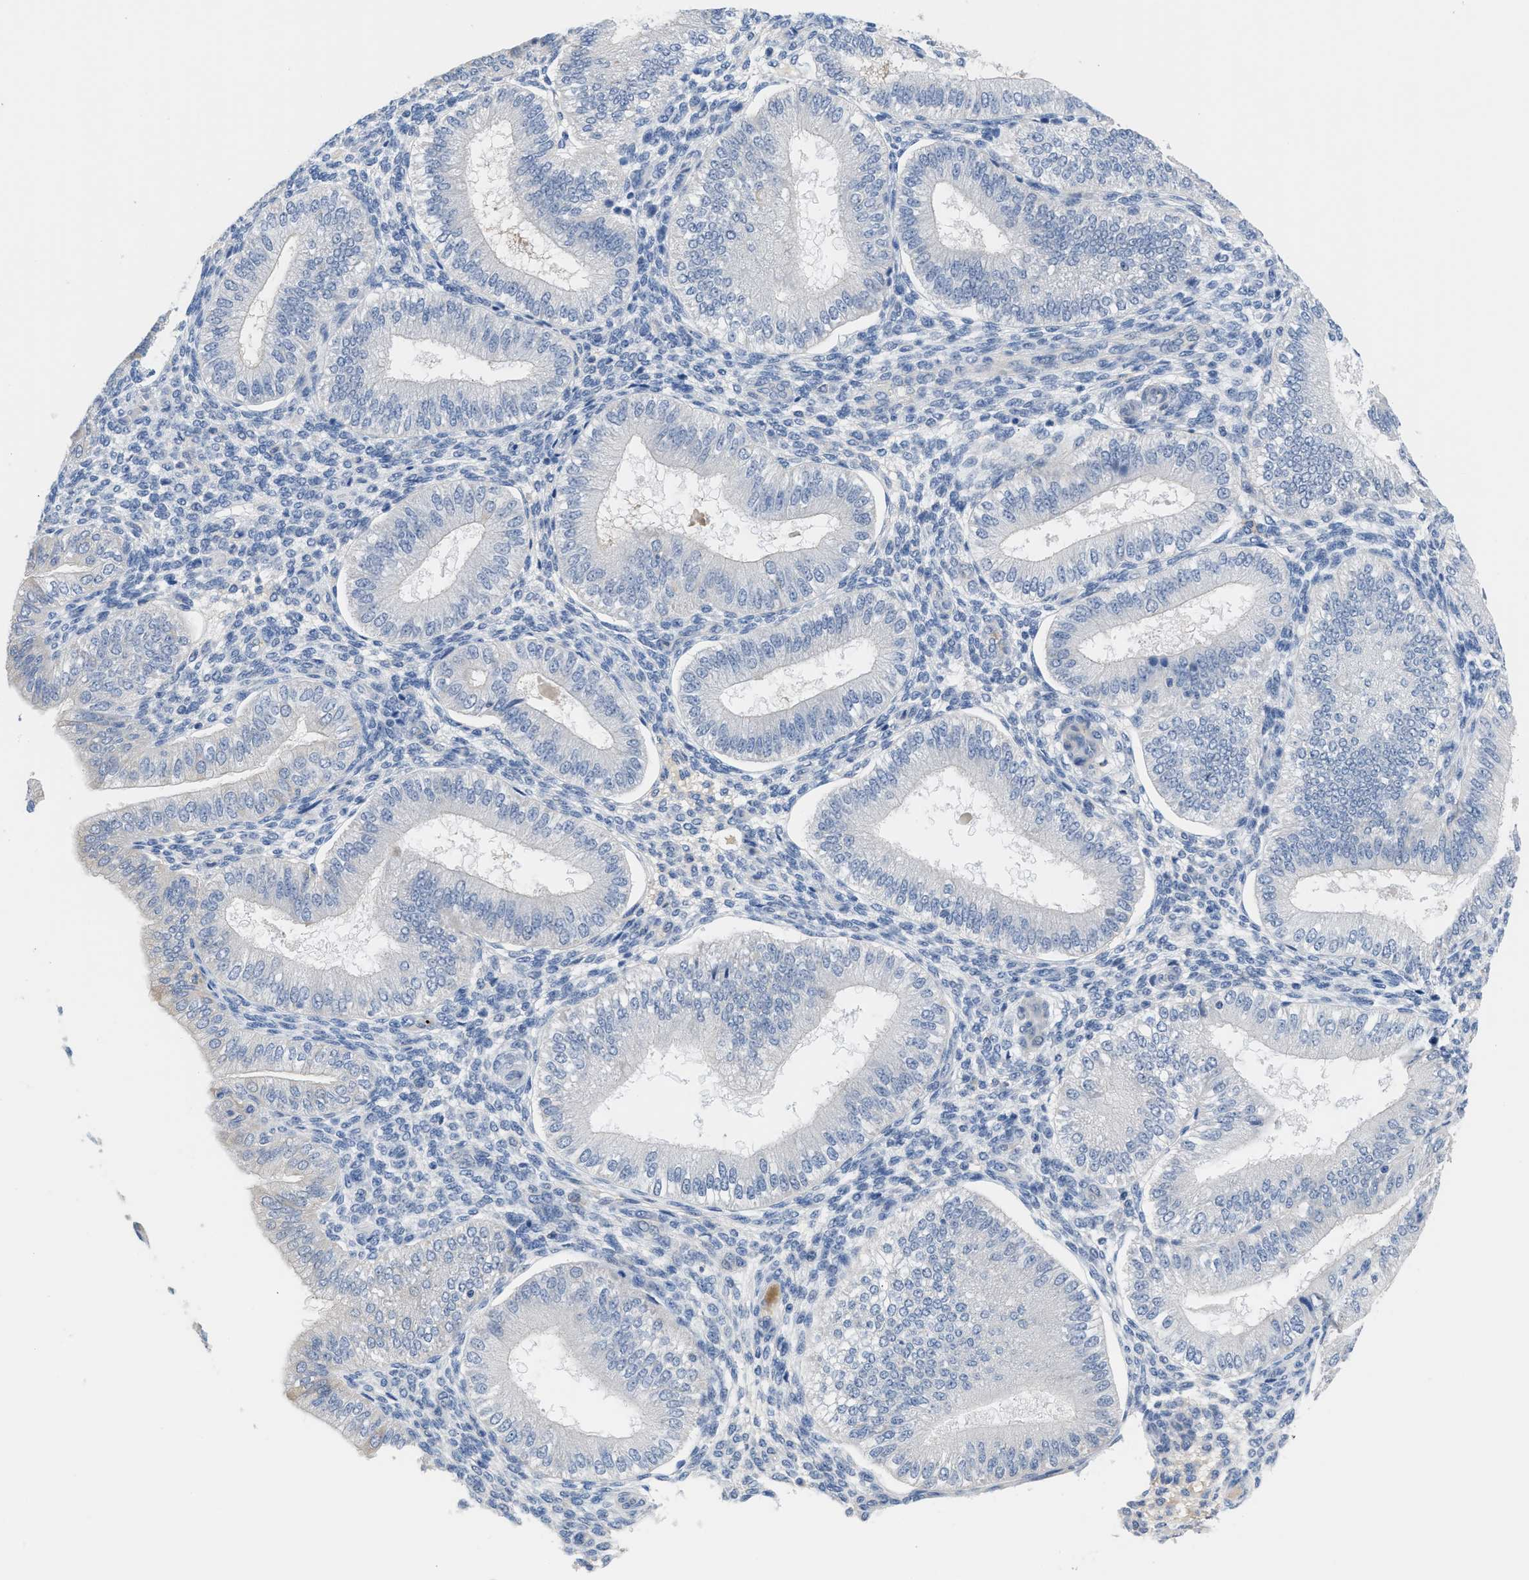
{"staining": {"intensity": "negative", "quantity": "none", "location": "none"}, "tissue": "endometrium", "cell_type": "Cells in endometrial stroma", "image_type": "normal", "snomed": [{"axis": "morphology", "description": "Normal tissue, NOS"}, {"axis": "topography", "description": "Endometrium"}], "caption": "Cells in endometrial stroma are negative for brown protein staining in normal endometrium. (DAB immunohistochemistry (IHC) visualized using brightfield microscopy, high magnification).", "gene": "OR9K2", "patient": {"sex": "female", "age": 39}}